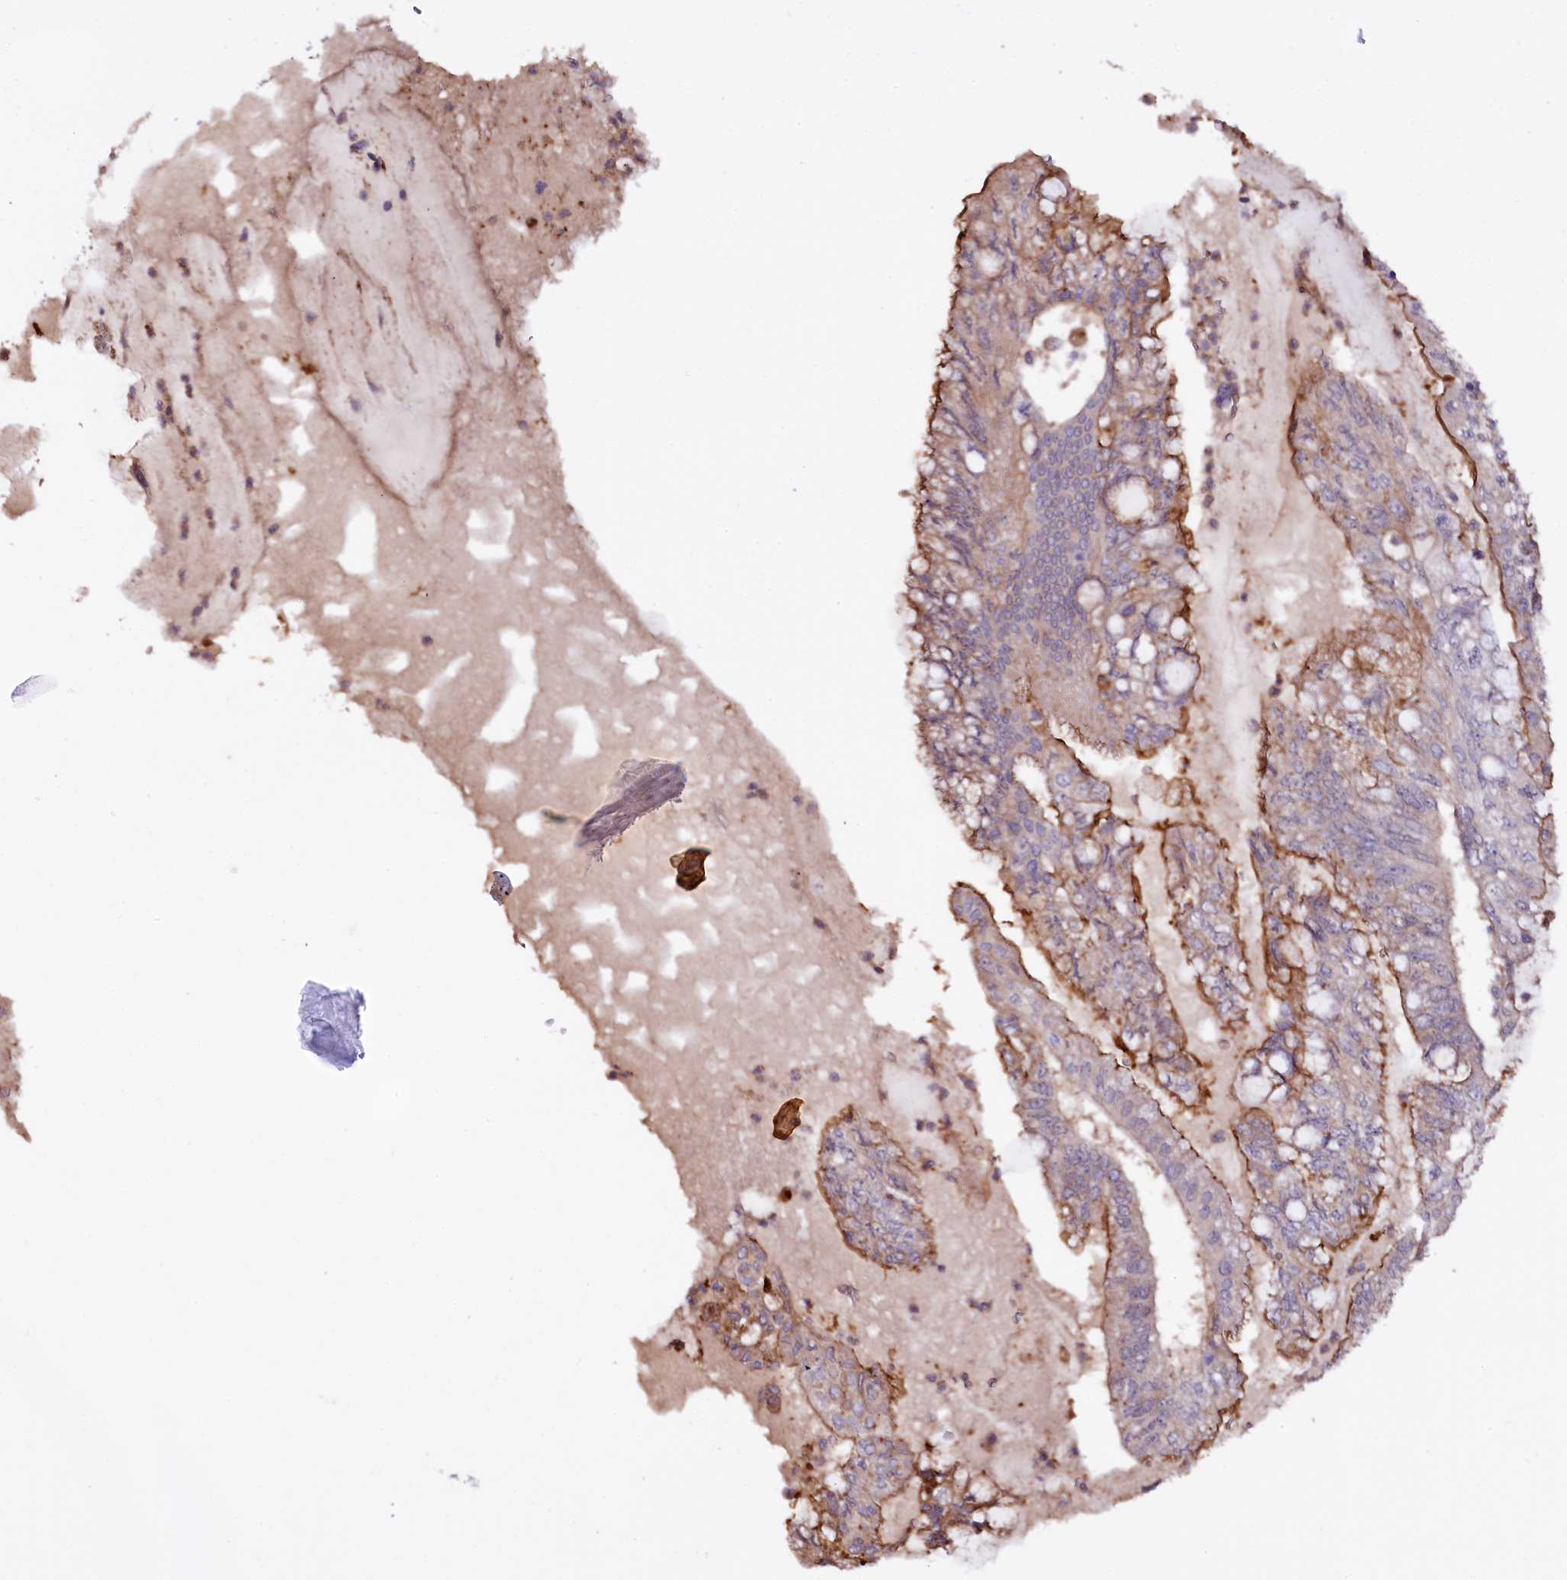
{"staining": {"intensity": "strong", "quantity": "<25%", "location": "cytoplasmic/membranous"}, "tissue": "pancreatic cancer", "cell_type": "Tumor cells", "image_type": "cancer", "snomed": [{"axis": "morphology", "description": "Adenocarcinoma, NOS"}, {"axis": "topography", "description": "Pancreas"}], "caption": "Immunohistochemistry staining of adenocarcinoma (pancreatic), which reveals medium levels of strong cytoplasmic/membranous staining in about <25% of tumor cells indicating strong cytoplasmic/membranous protein positivity. The staining was performed using DAB (3,3'-diaminobenzidine) (brown) for protein detection and nuclei were counterstained in hematoxylin (blue).", "gene": "TTC12", "patient": {"sex": "female", "age": 73}}